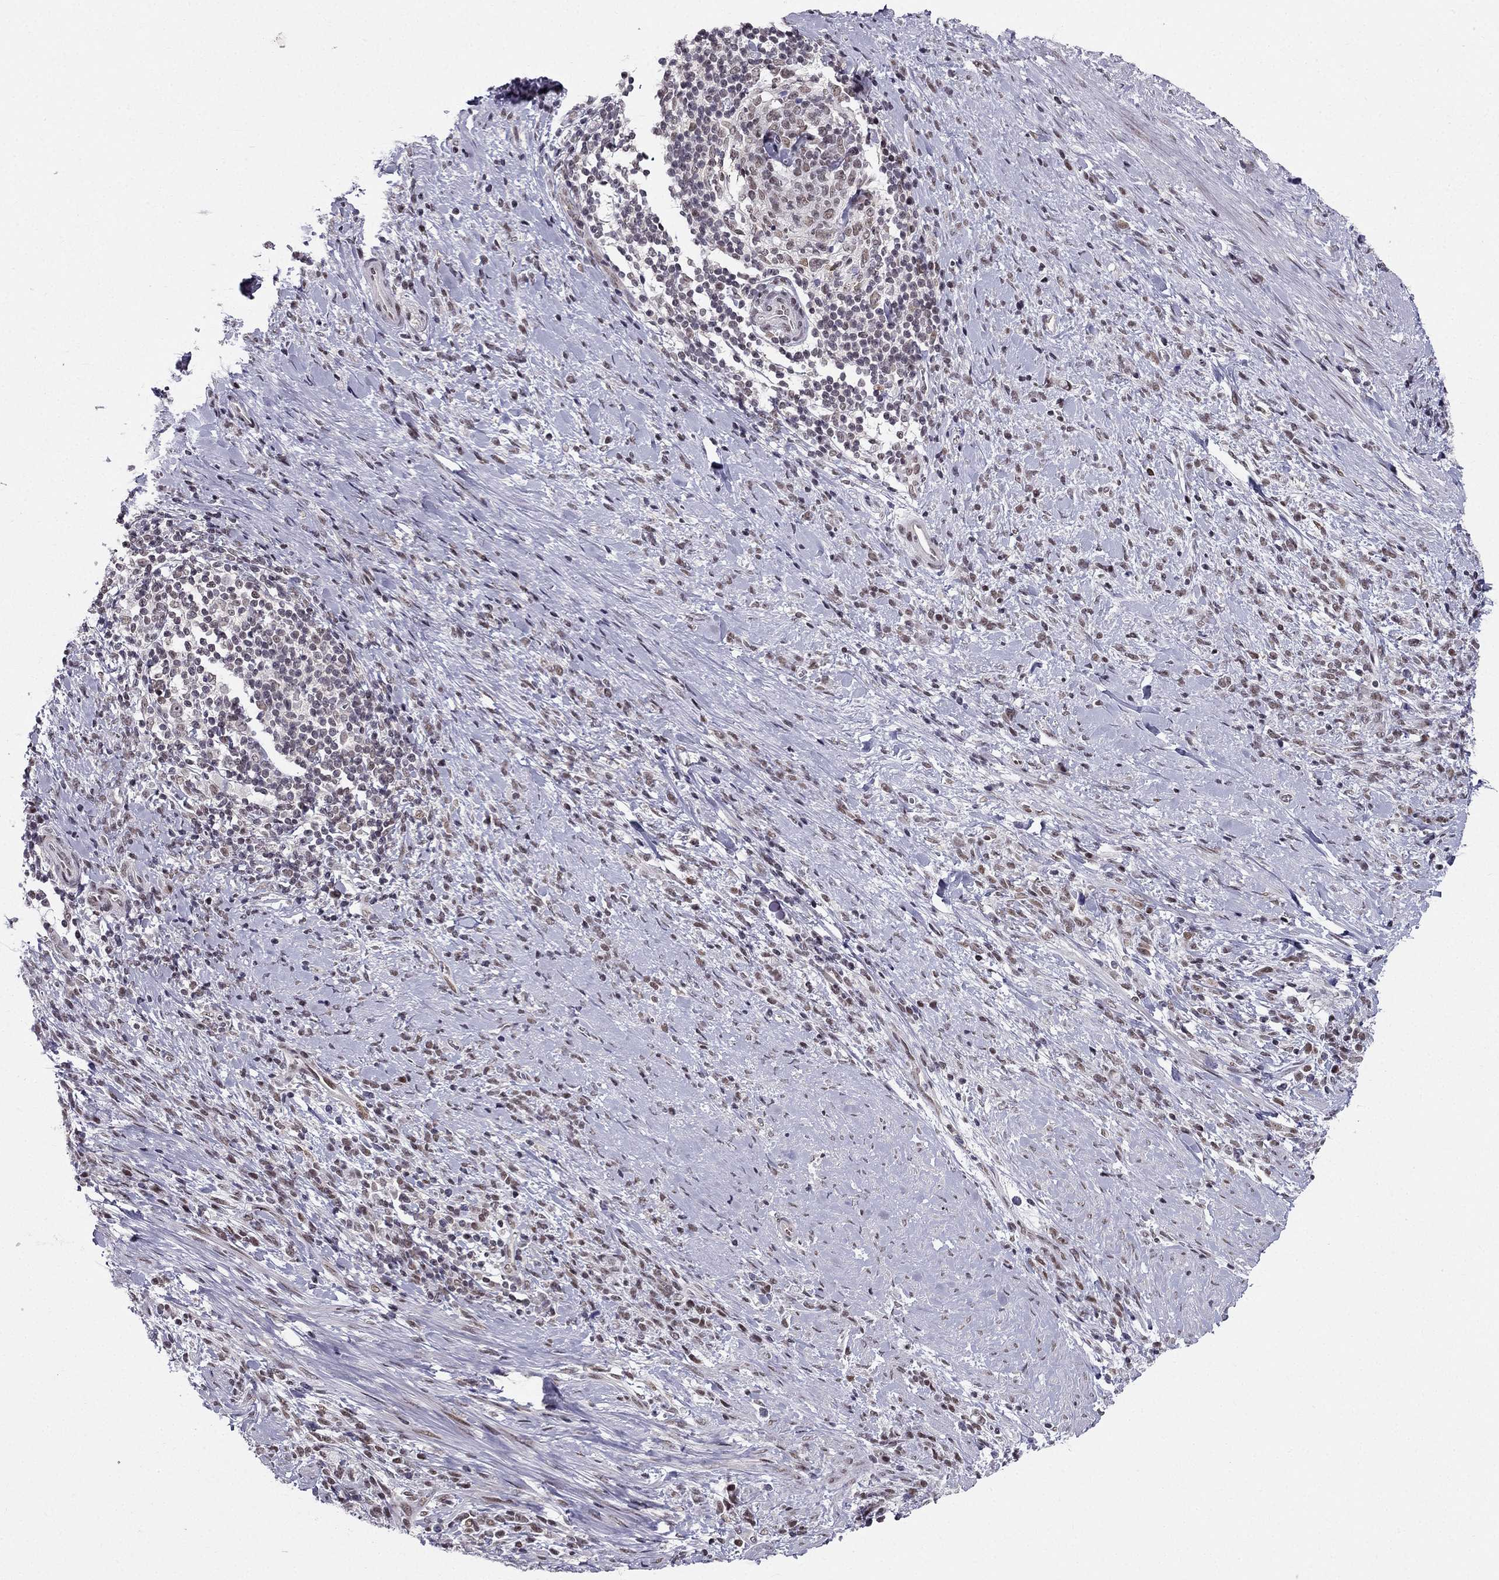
{"staining": {"intensity": "weak", "quantity": "<25%", "location": "nuclear"}, "tissue": "stomach cancer", "cell_type": "Tumor cells", "image_type": "cancer", "snomed": [{"axis": "morphology", "description": "Adenocarcinoma, NOS"}, {"axis": "topography", "description": "Stomach"}], "caption": "A high-resolution photomicrograph shows immunohistochemistry staining of stomach cancer (adenocarcinoma), which shows no significant expression in tumor cells.", "gene": "RPRD2", "patient": {"sex": "female", "age": 57}}